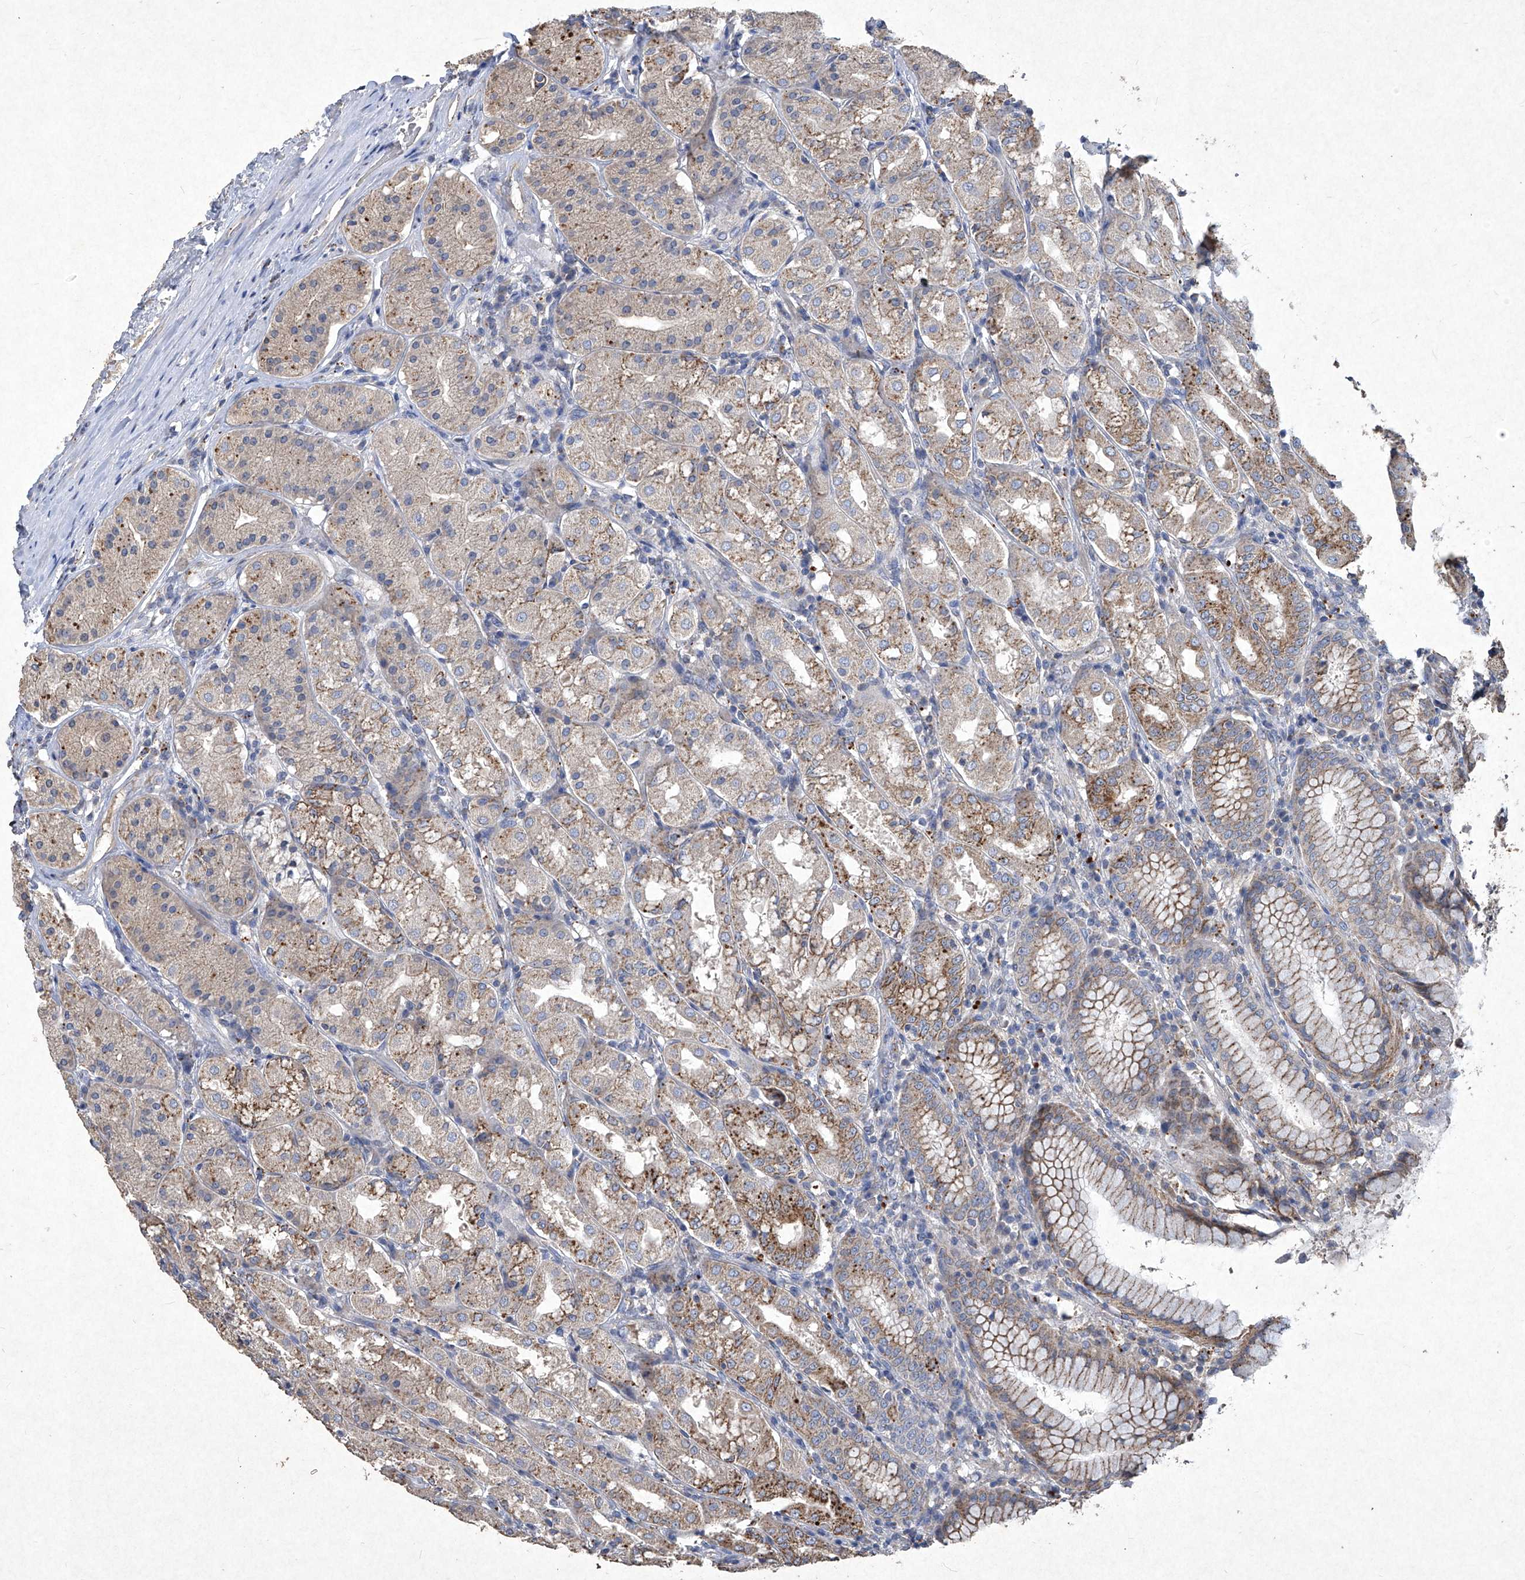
{"staining": {"intensity": "moderate", "quantity": "25%-75%", "location": "cytoplasmic/membranous"}, "tissue": "stomach", "cell_type": "Glandular cells", "image_type": "normal", "snomed": [{"axis": "morphology", "description": "Normal tissue, NOS"}, {"axis": "topography", "description": "Stomach"}, {"axis": "topography", "description": "Stomach, lower"}], "caption": "Protein expression analysis of unremarkable stomach reveals moderate cytoplasmic/membranous staining in about 25%-75% of glandular cells. The protein is stained brown, and the nuclei are stained in blue (DAB (3,3'-diaminobenzidine) IHC with brightfield microscopy, high magnification).", "gene": "MED16", "patient": {"sex": "female", "age": 56}}